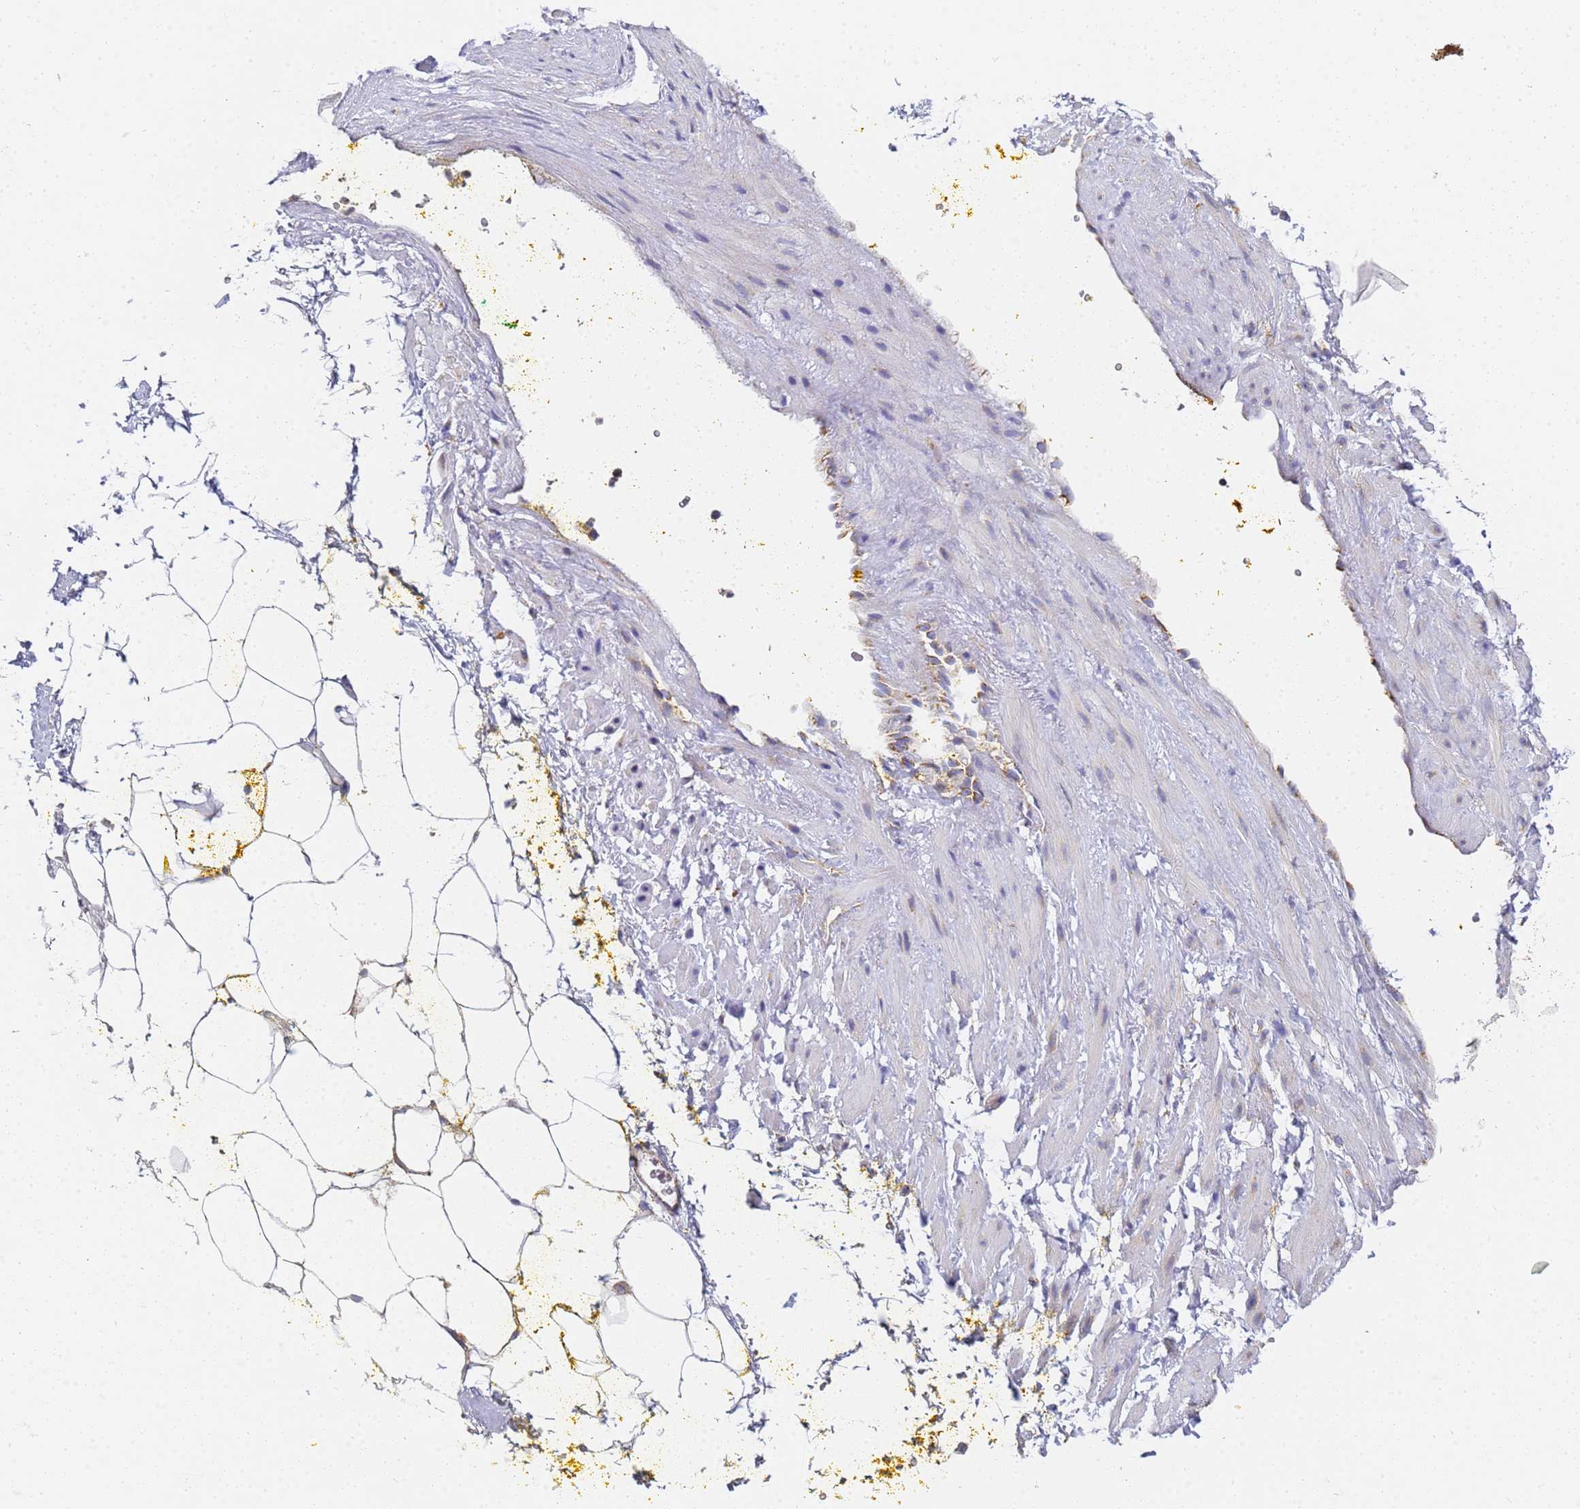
{"staining": {"intensity": "negative", "quantity": "none", "location": "none"}, "tissue": "adipose tissue", "cell_type": "Adipocytes", "image_type": "normal", "snomed": [{"axis": "morphology", "description": "Normal tissue, NOS"}, {"axis": "morphology", "description": "Adenocarcinoma, Low grade"}, {"axis": "topography", "description": "Prostate"}, {"axis": "topography", "description": "Peripheral nerve tissue"}], "caption": "High power microscopy histopathology image of an immunohistochemistry (IHC) micrograph of unremarkable adipose tissue, revealing no significant expression in adipocytes. (Brightfield microscopy of DAB immunohistochemistry at high magnification).", "gene": "CNIH4", "patient": {"sex": "male", "age": 63}}